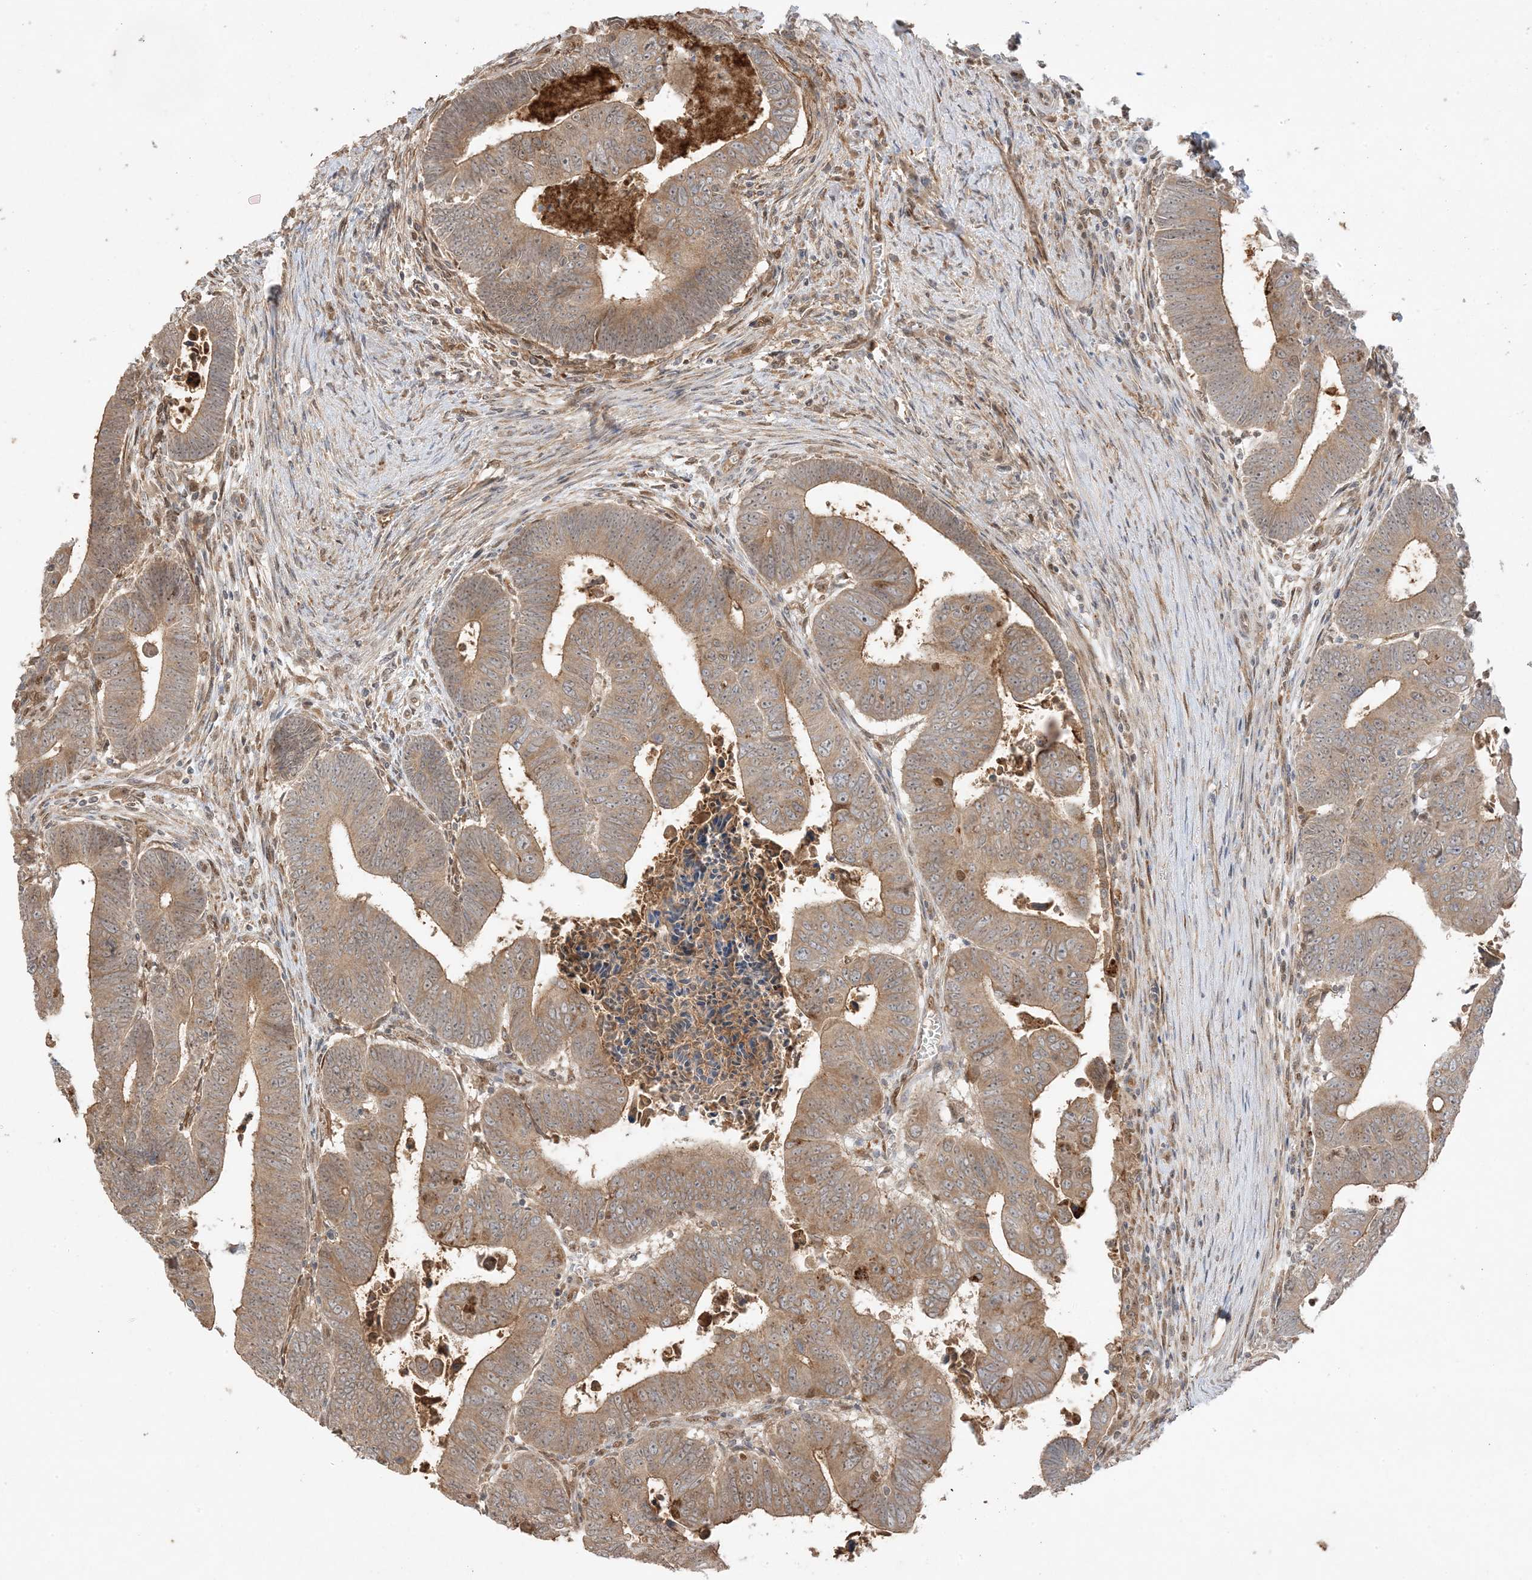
{"staining": {"intensity": "moderate", "quantity": ">75%", "location": "cytoplasmic/membranous"}, "tissue": "colorectal cancer", "cell_type": "Tumor cells", "image_type": "cancer", "snomed": [{"axis": "morphology", "description": "Normal tissue, NOS"}, {"axis": "morphology", "description": "Adenocarcinoma, NOS"}, {"axis": "topography", "description": "Rectum"}], "caption": "Tumor cells exhibit moderate cytoplasmic/membranous expression in about >75% of cells in colorectal cancer (adenocarcinoma).", "gene": "ZBTB41", "patient": {"sex": "female", "age": 65}}